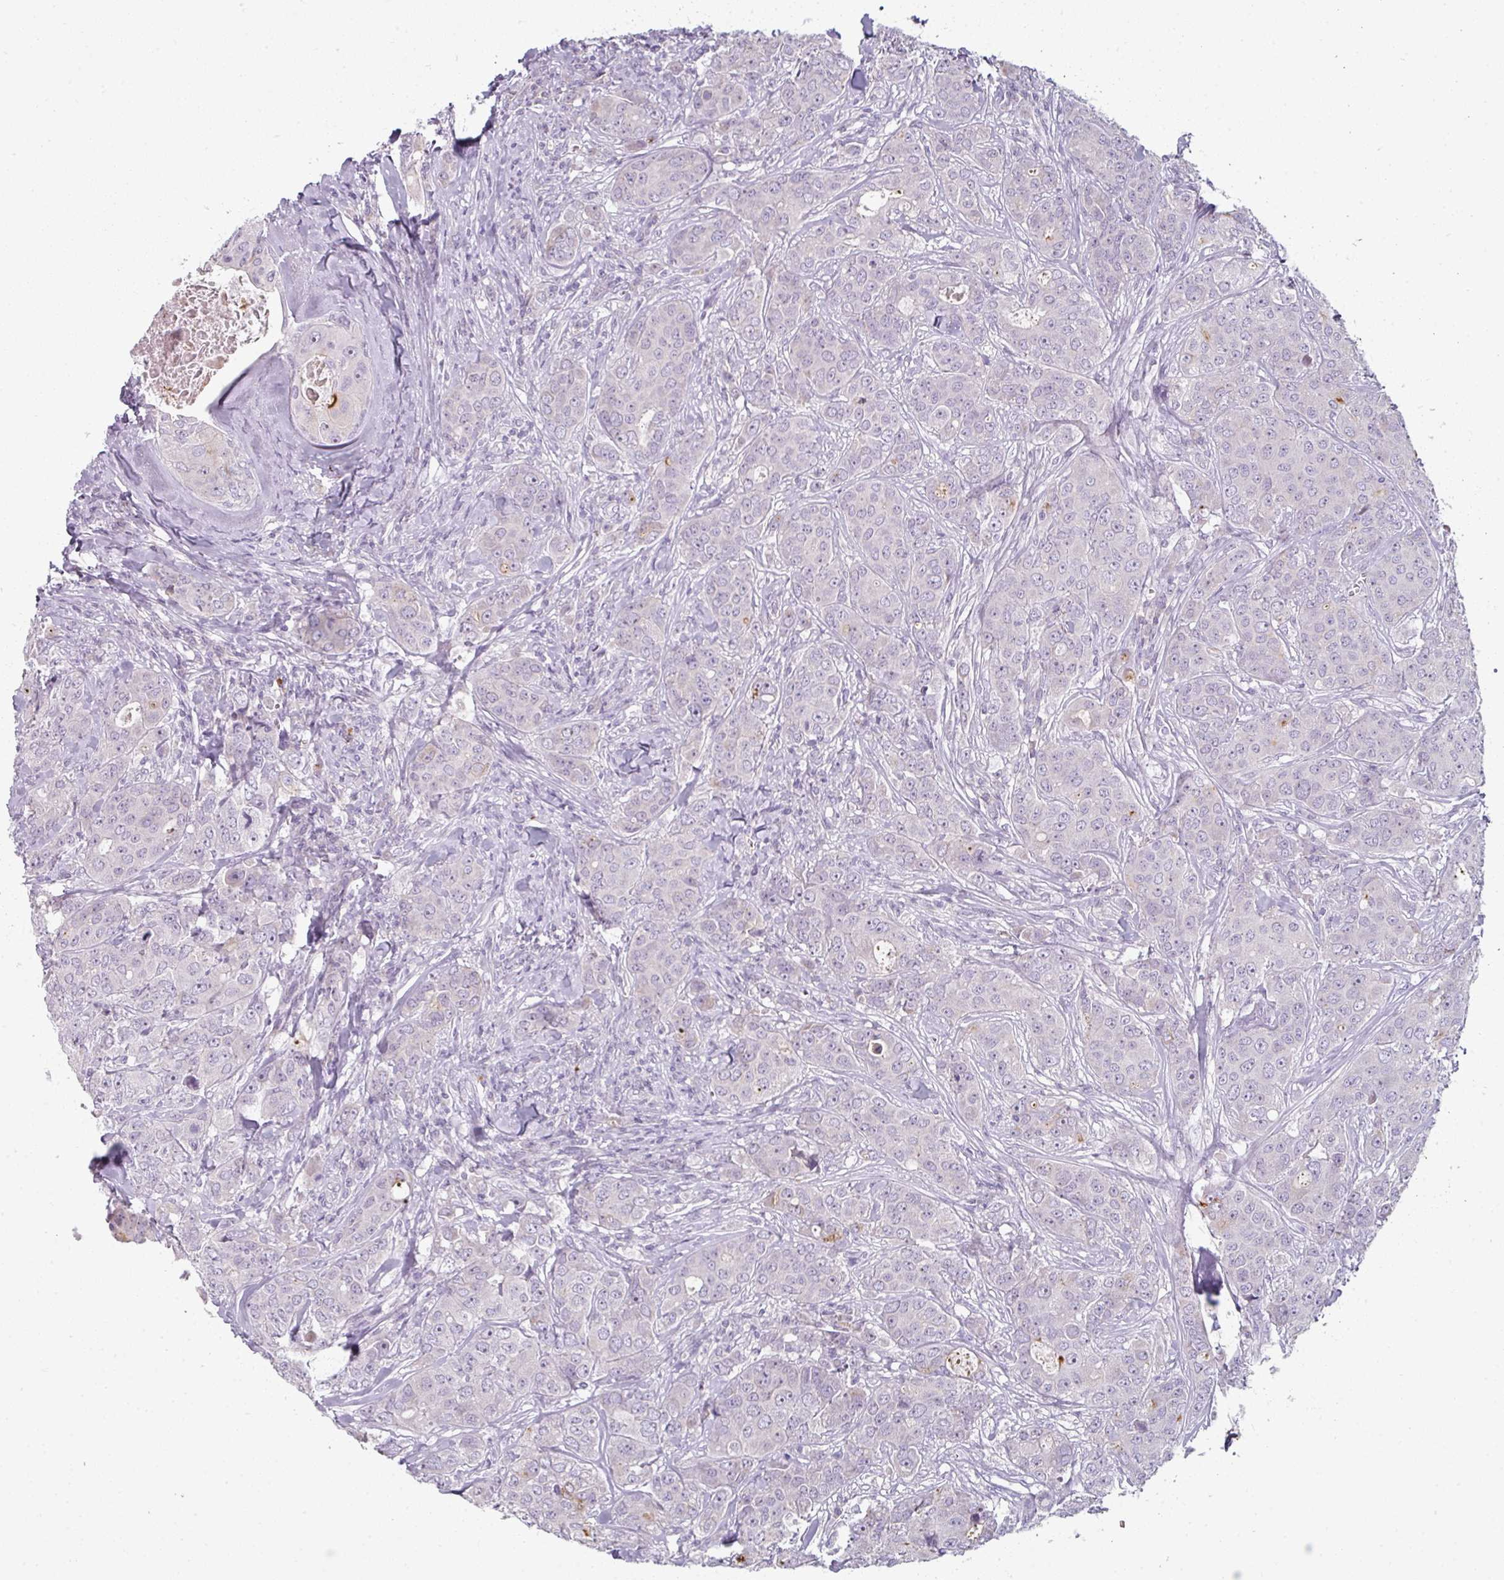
{"staining": {"intensity": "negative", "quantity": "none", "location": "none"}, "tissue": "breast cancer", "cell_type": "Tumor cells", "image_type": "cancer", "snomed": [{"axis": "morphology", "description": "Duct carcinoma"}, {"axis": "topography", "description": "Breast"}], "caption": "The photomicrograph demonstrates no staining of tumor cells in infiltrating ductal carcinoma (breast).", "gene": "FHAD1", "patient": {"sex": "female", "age": 43}}